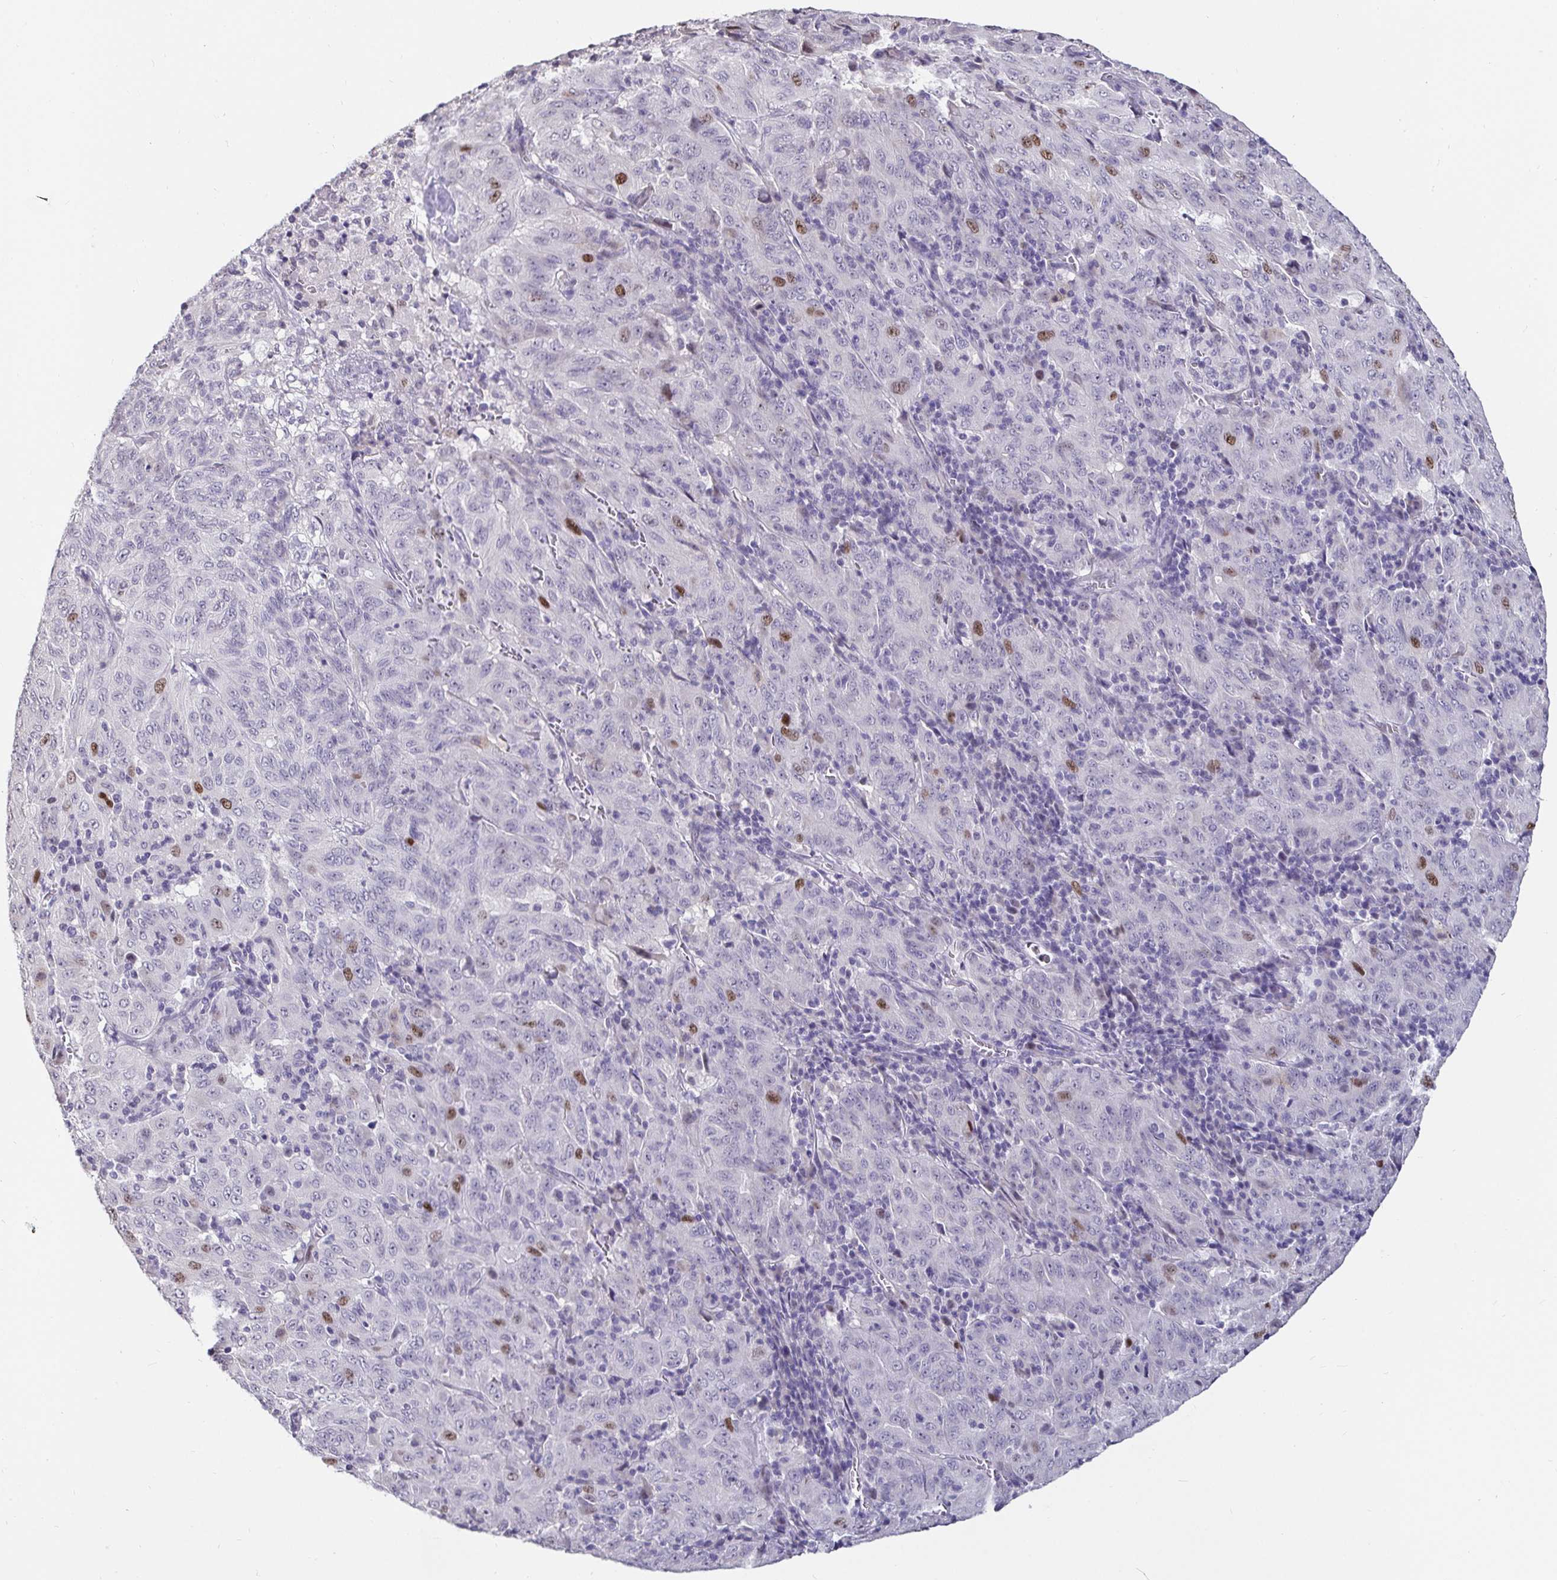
{"staining": {"intensity": "moderate", "quantity": "<25%", "location": "nuclear"}, "tissue": "pancreatic cancer", "cell_type": "Tumor cells", "image_type": "cancer", "snomed": [{"axis": "morphology", "description": "Adenocarcinoma, NOS"}, {"axis": "topography", "description": "Pancreas"}], "caption": "Immunohistochemistry (IHC) photomicrograph of pancreatic cancer stained for a protein (brown), which demonstrates low levels of moderate nuclear expression in approximately <25% of tumor cells.", "gene": "ANLN", "patient": {"sex": "male", "age": 63}}